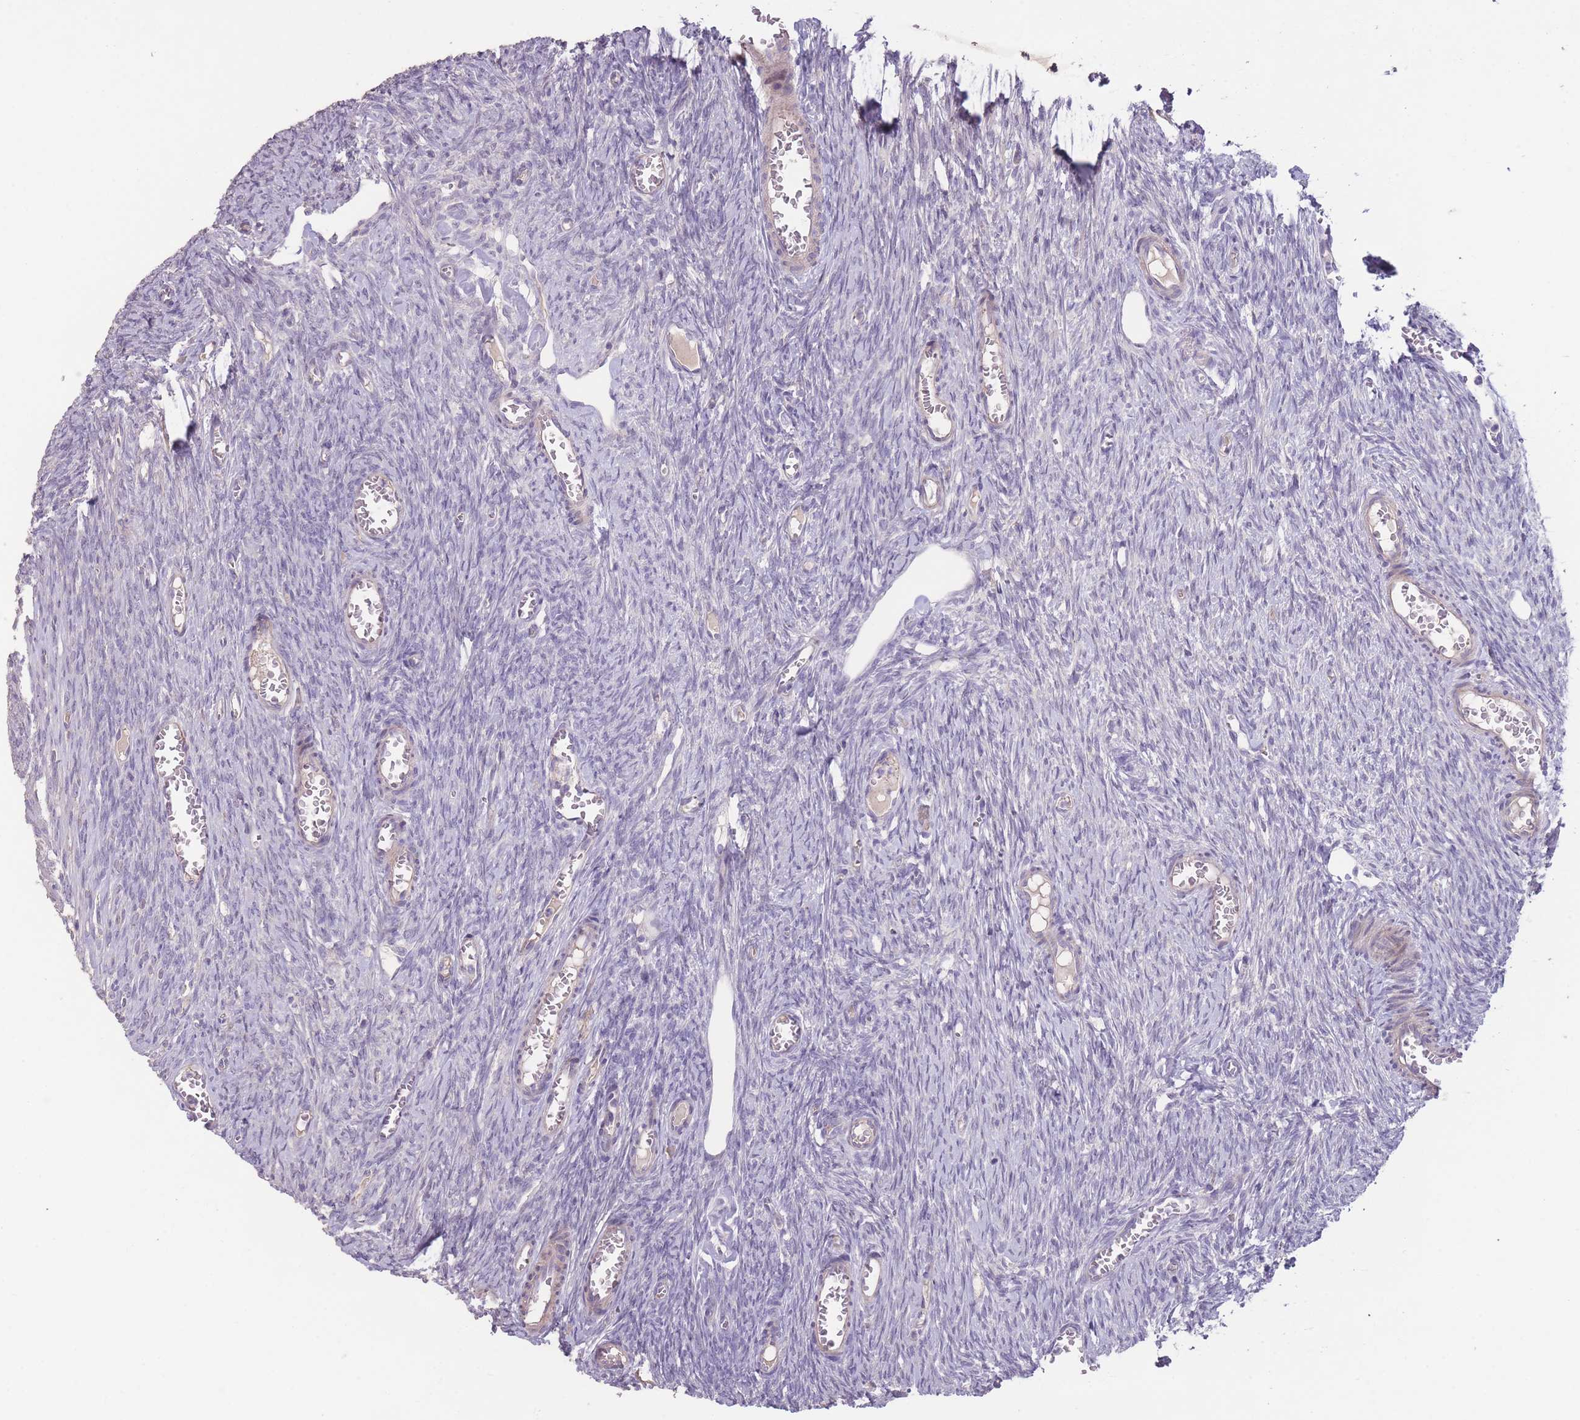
{"staining": {"intensity": "negative", "quantity": "none", "location": "none"}, "tissue": "ovary", "cell_type": "Follicle cells", "image_type": "normal", "snomed": [{"axis": "morphology", "description": "Normal tissue, NOS"}, {"axis": "topography", "description": "Ovary"}], "caption": "This micrograph is of benign ovary stained with immunohistochemistry (IHC) to label a protein in brown with the nuclei are counter-stained blue. There is no staining in follicle cells. (DAB (3,3'-diaminobenzidine) immunohistochemistry visualized using brightfield microscopy, high magnification).", "gene": "RSPH10B2", "patient": {"sex": "female", "age": 44}}